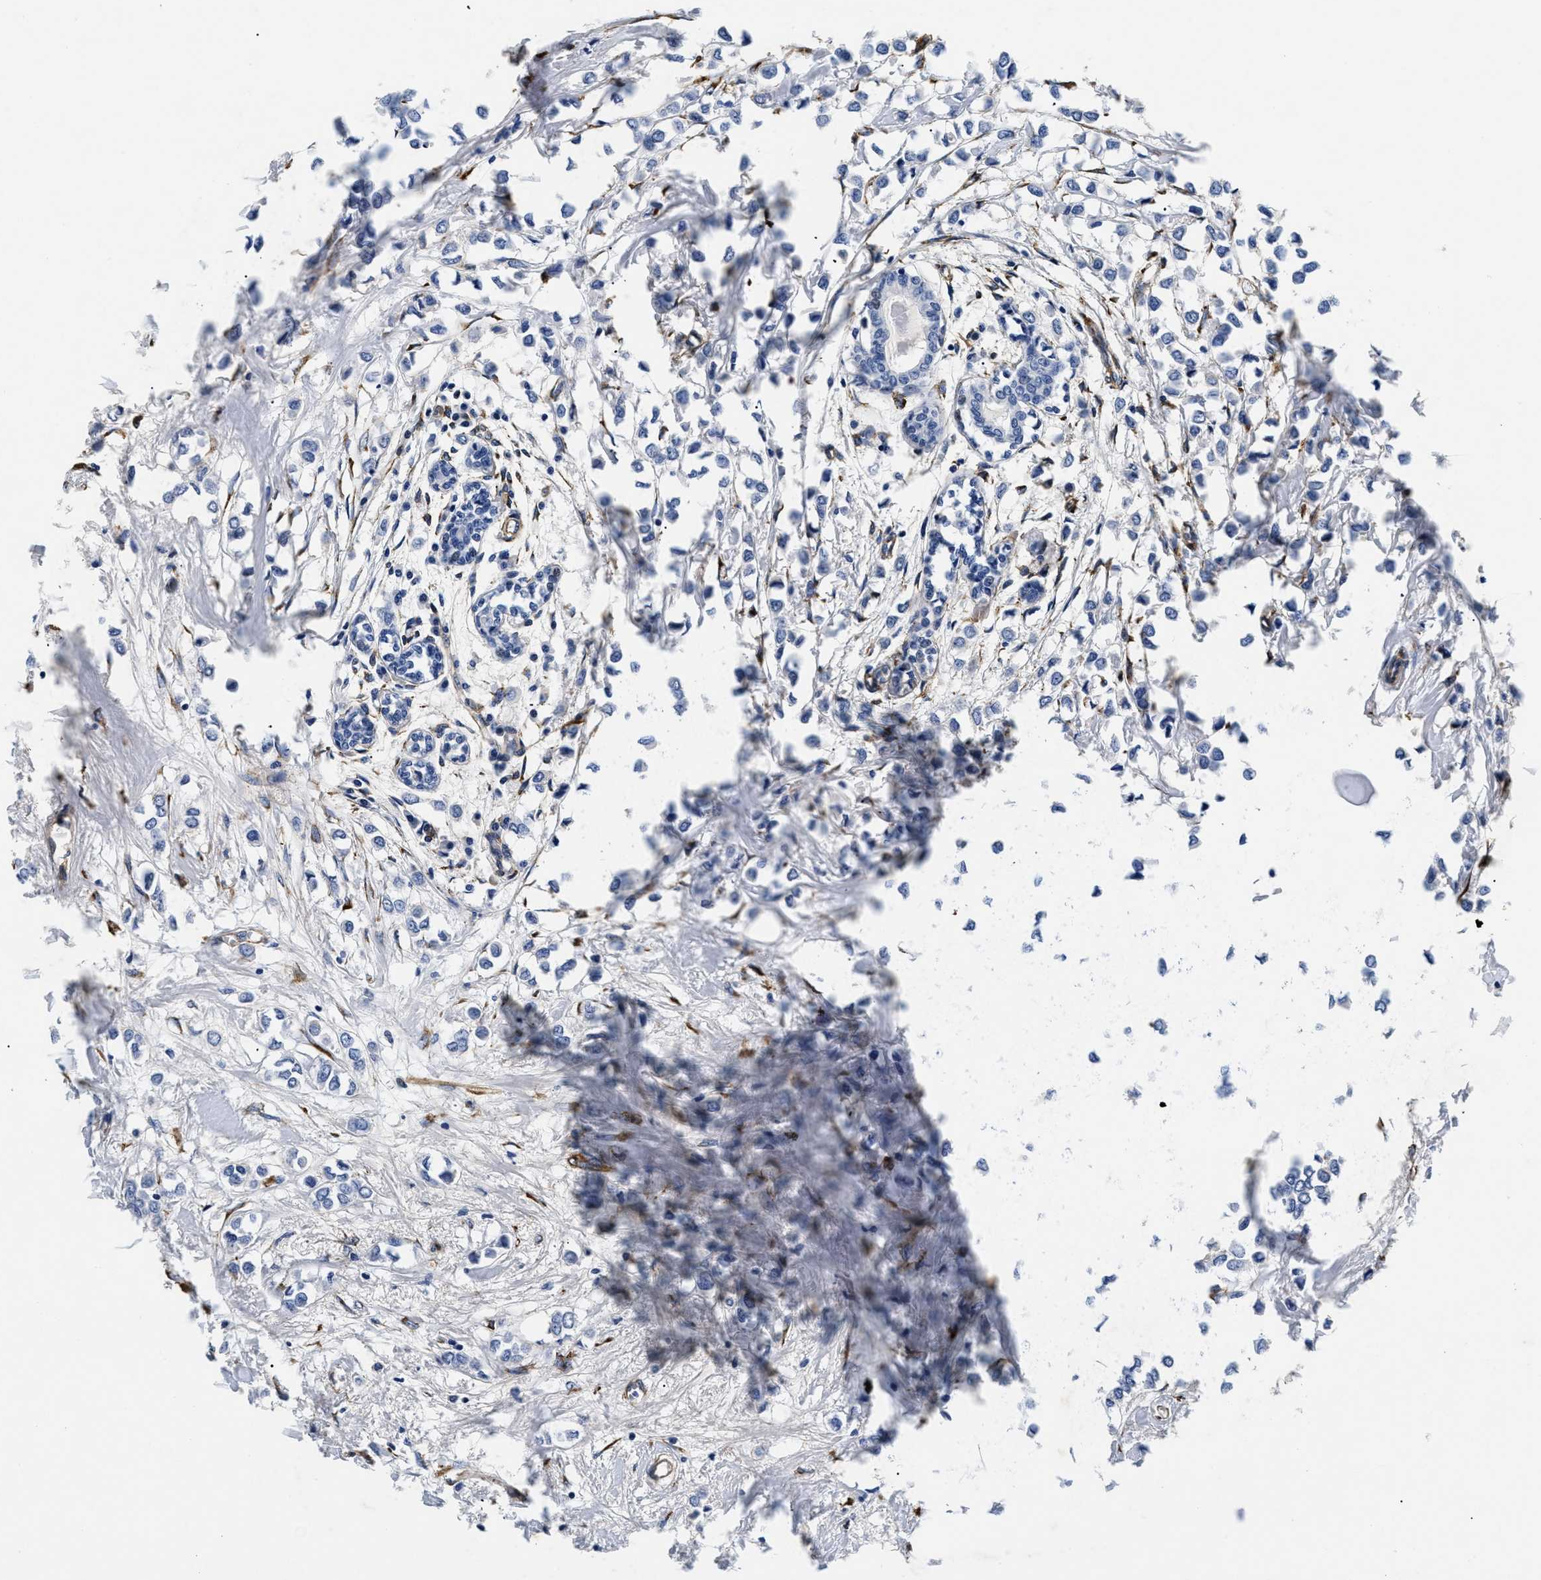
{"staining": {"intensity": "negative", "quantity": "none", "location": "none"}, "tissue": "breast cancer", "cell_type": "Tumor cells", "image_type": "cancer", "snomed": [{"axis": "morphology", "description": "Lobular carcinoma"}, {"axis": "topography", "description": "Breast"}], "caption": "High power microscopy photomicrograph of an immunohistochemistry histopathology image of breast cancer, revealing no significant staining in tumor cells.", "gene": "LAMA3", "patient": {"sex": "female", "age": 51}}